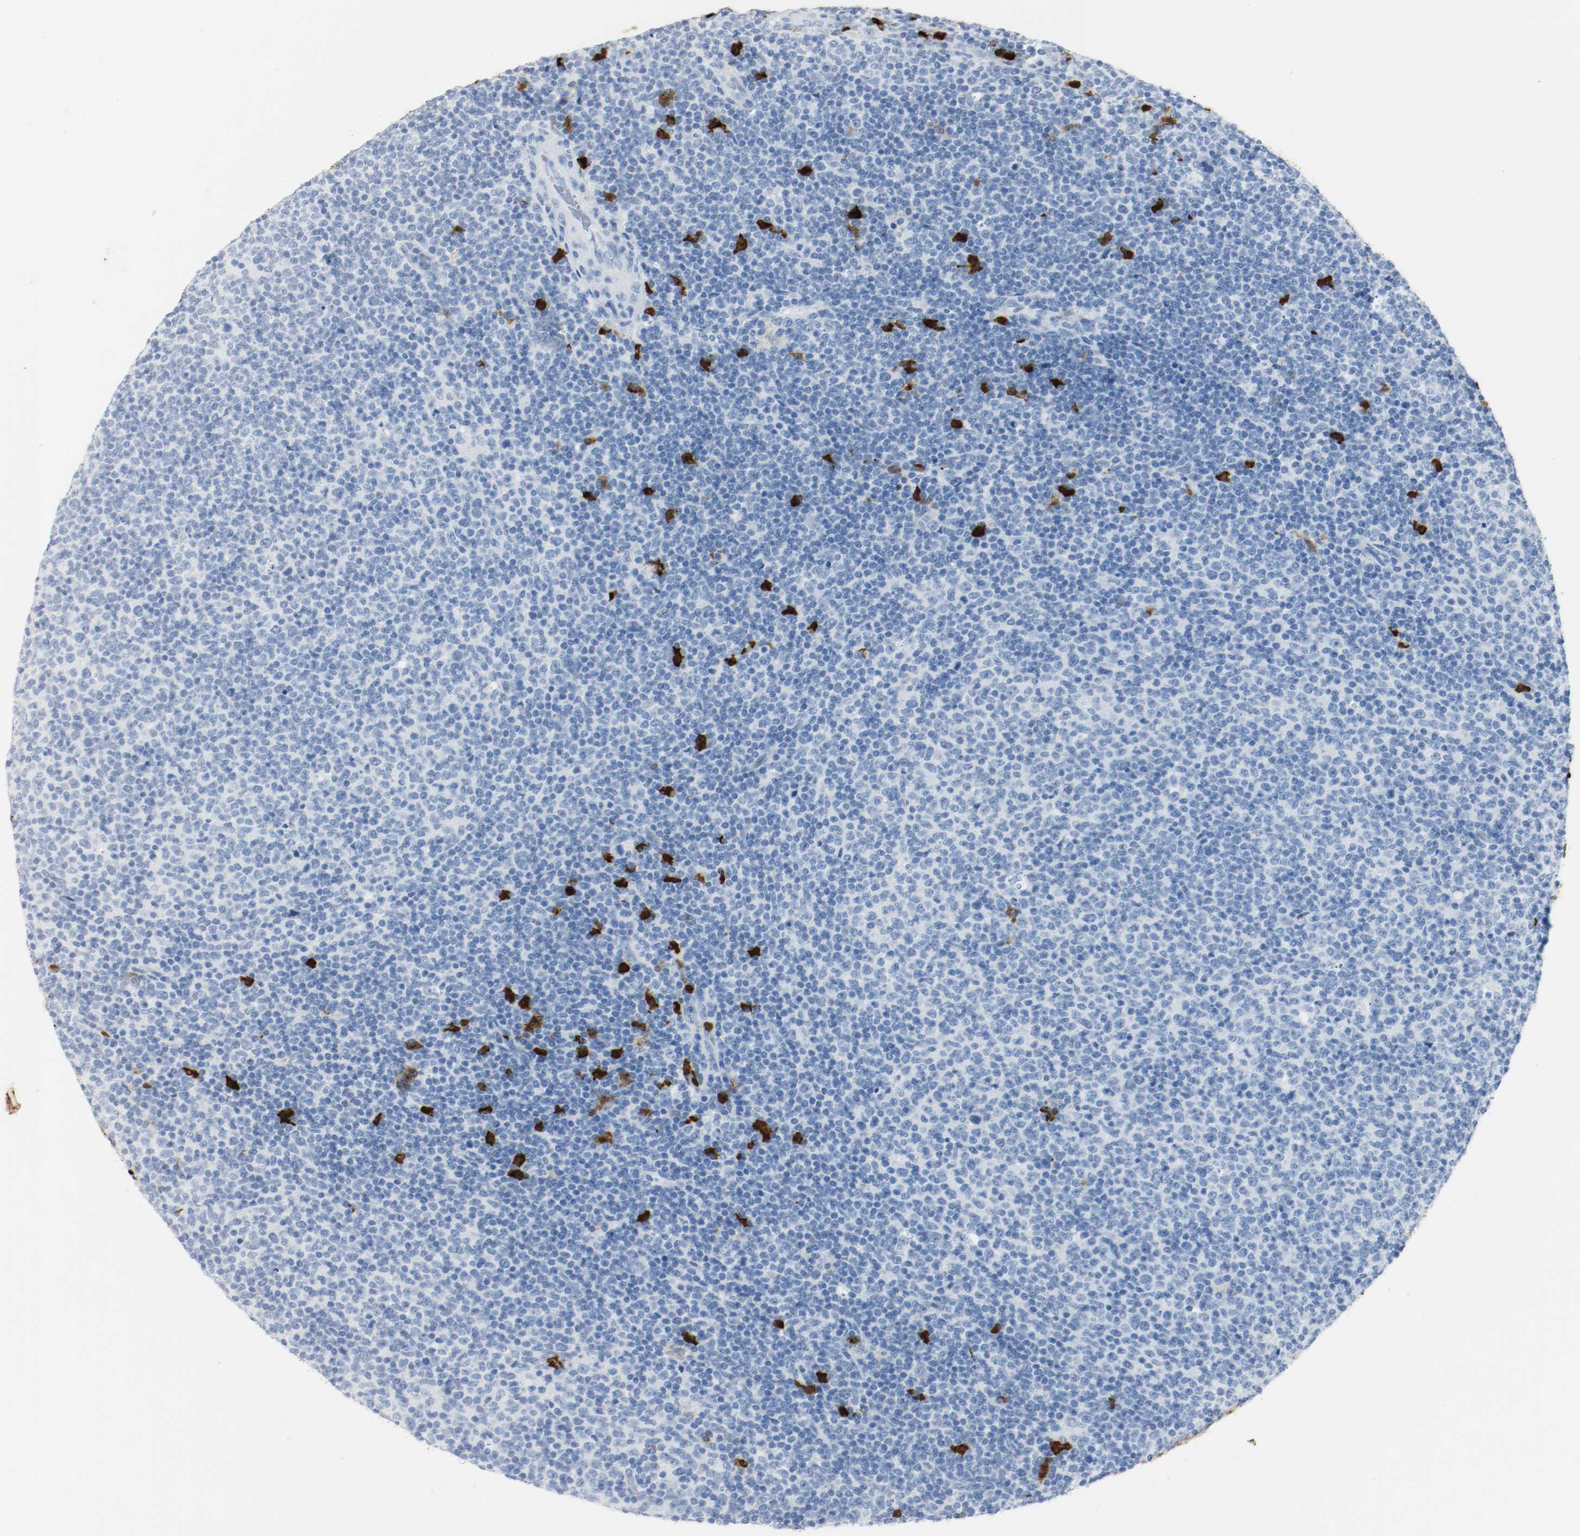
{"staining": {"intensity": "negative", "quantity": "none", "location": "none"}, "tissue": "lymphoma", "cell_type": "Tumor cells", "image_type": "cancer", "snomed": [{"axis": "morphology", "description": "Malignant lymphoma, non-Hodgkin's type, Low grade"}, {"axis": "topography", "description": "Lymph node"}], "caption": "Histopathology image shows no significant protein staining in tumor cells of malignant lymphoma, non-Hodgkin's type (low-grade). (DAB (3,3'-diaminobenzidine) immunohistochemistry visualized using brightfield microscopy, high magnification).", "gene": "S100A9", "patient": {"sex": "male", "age": 70}}